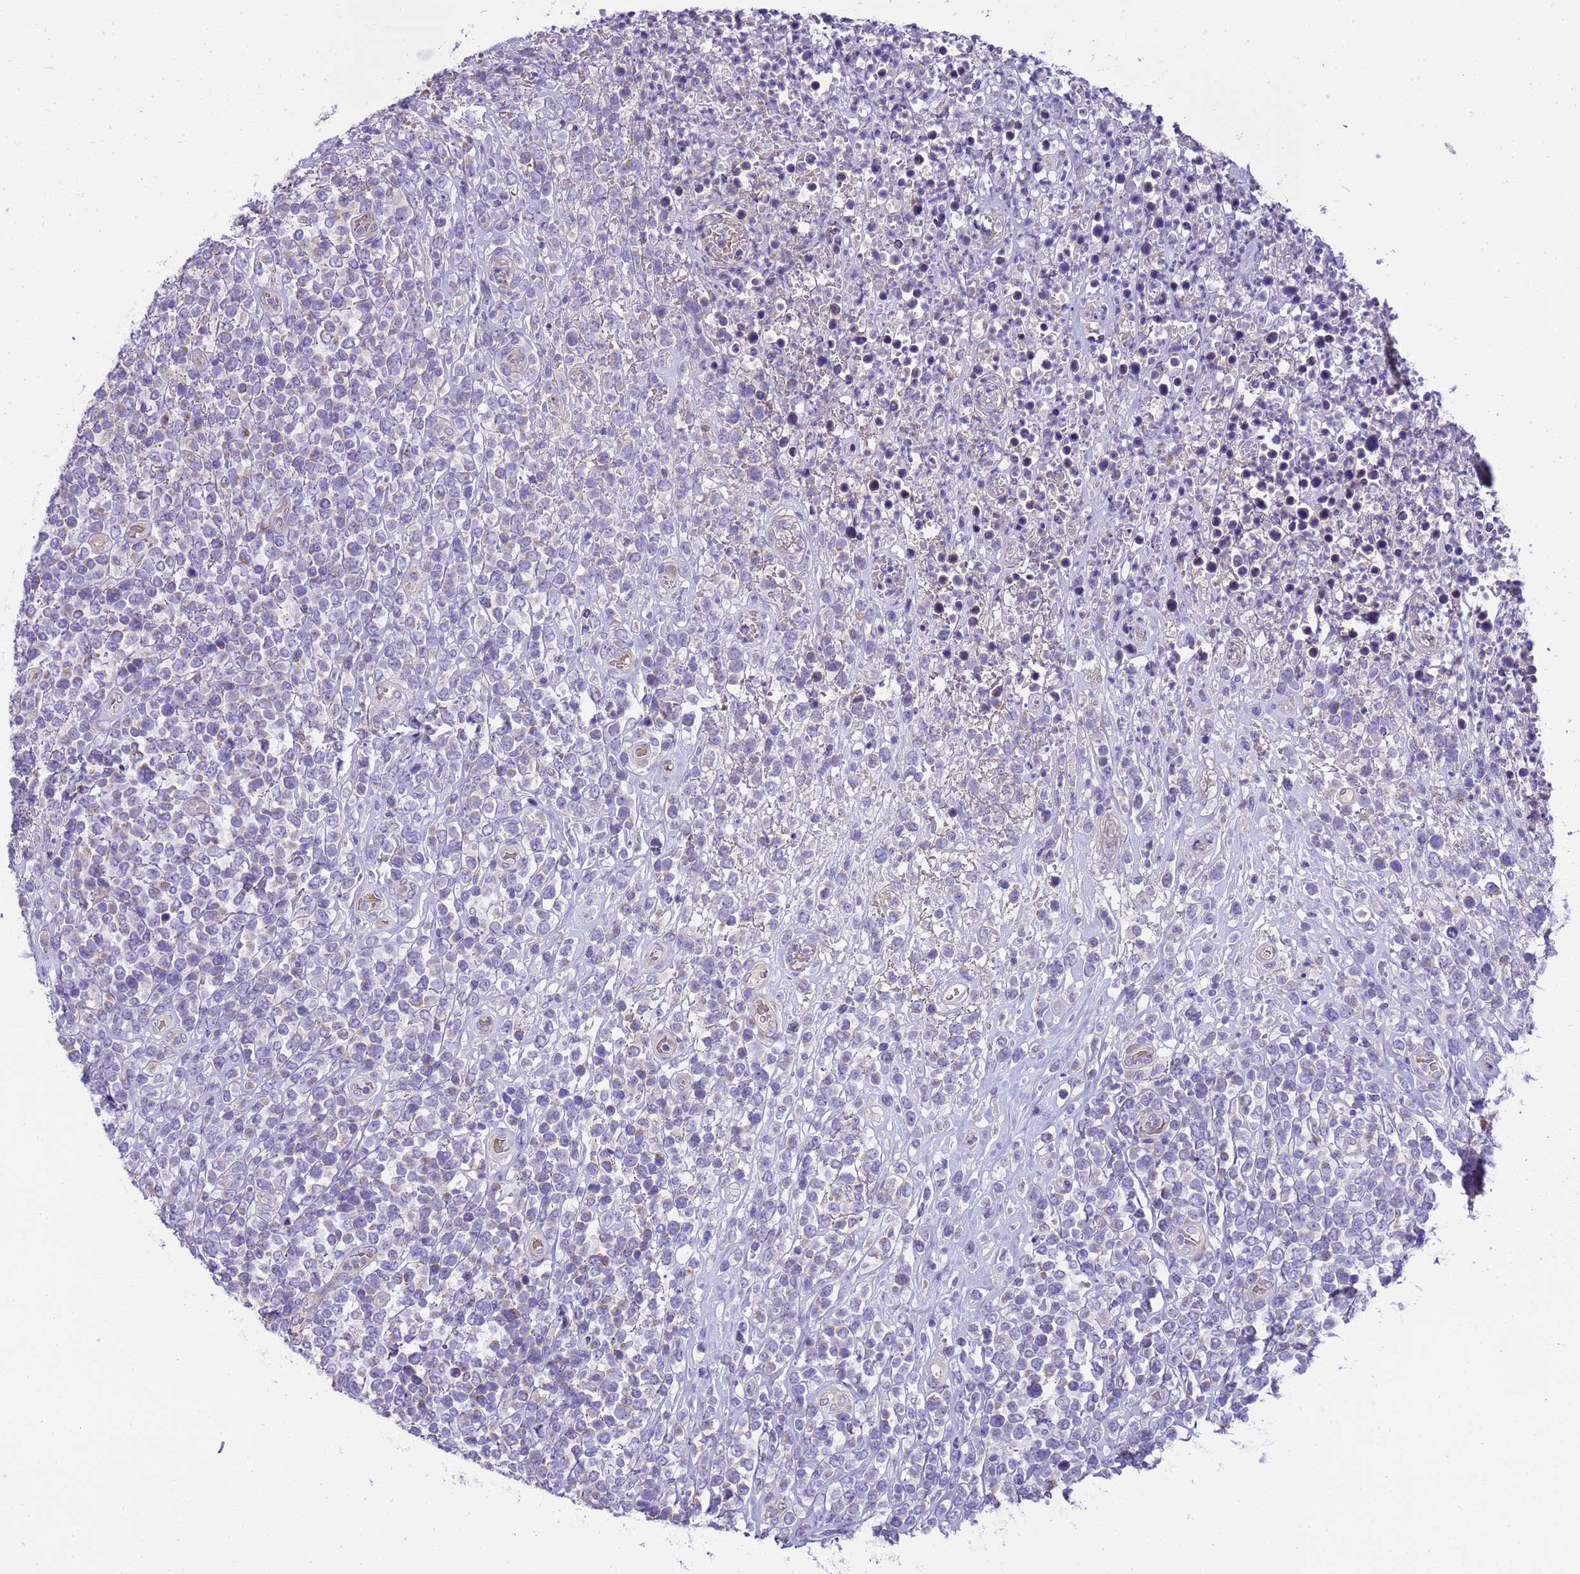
{"staining": {"intensity": "negative", "quantity": "none", "location": "none"}, "tissue": "lymphoma", "cell_type": "Tumor cells", "image_type": "cancer", "snomed": [{"axis": "morphology", "description": "Malignant lymphoma, non-Hodgkin's type, High grade"}, {"axis": "topography", "description": "Soft tissue"}], "caption": "The histopathology image reveals no significant positivity in tumor cells of high-grade malignant lymphoma, non-Hodgkin's type.", "gene": "RIPPLY2", "patient": {"sex": "female", "age": 56}}